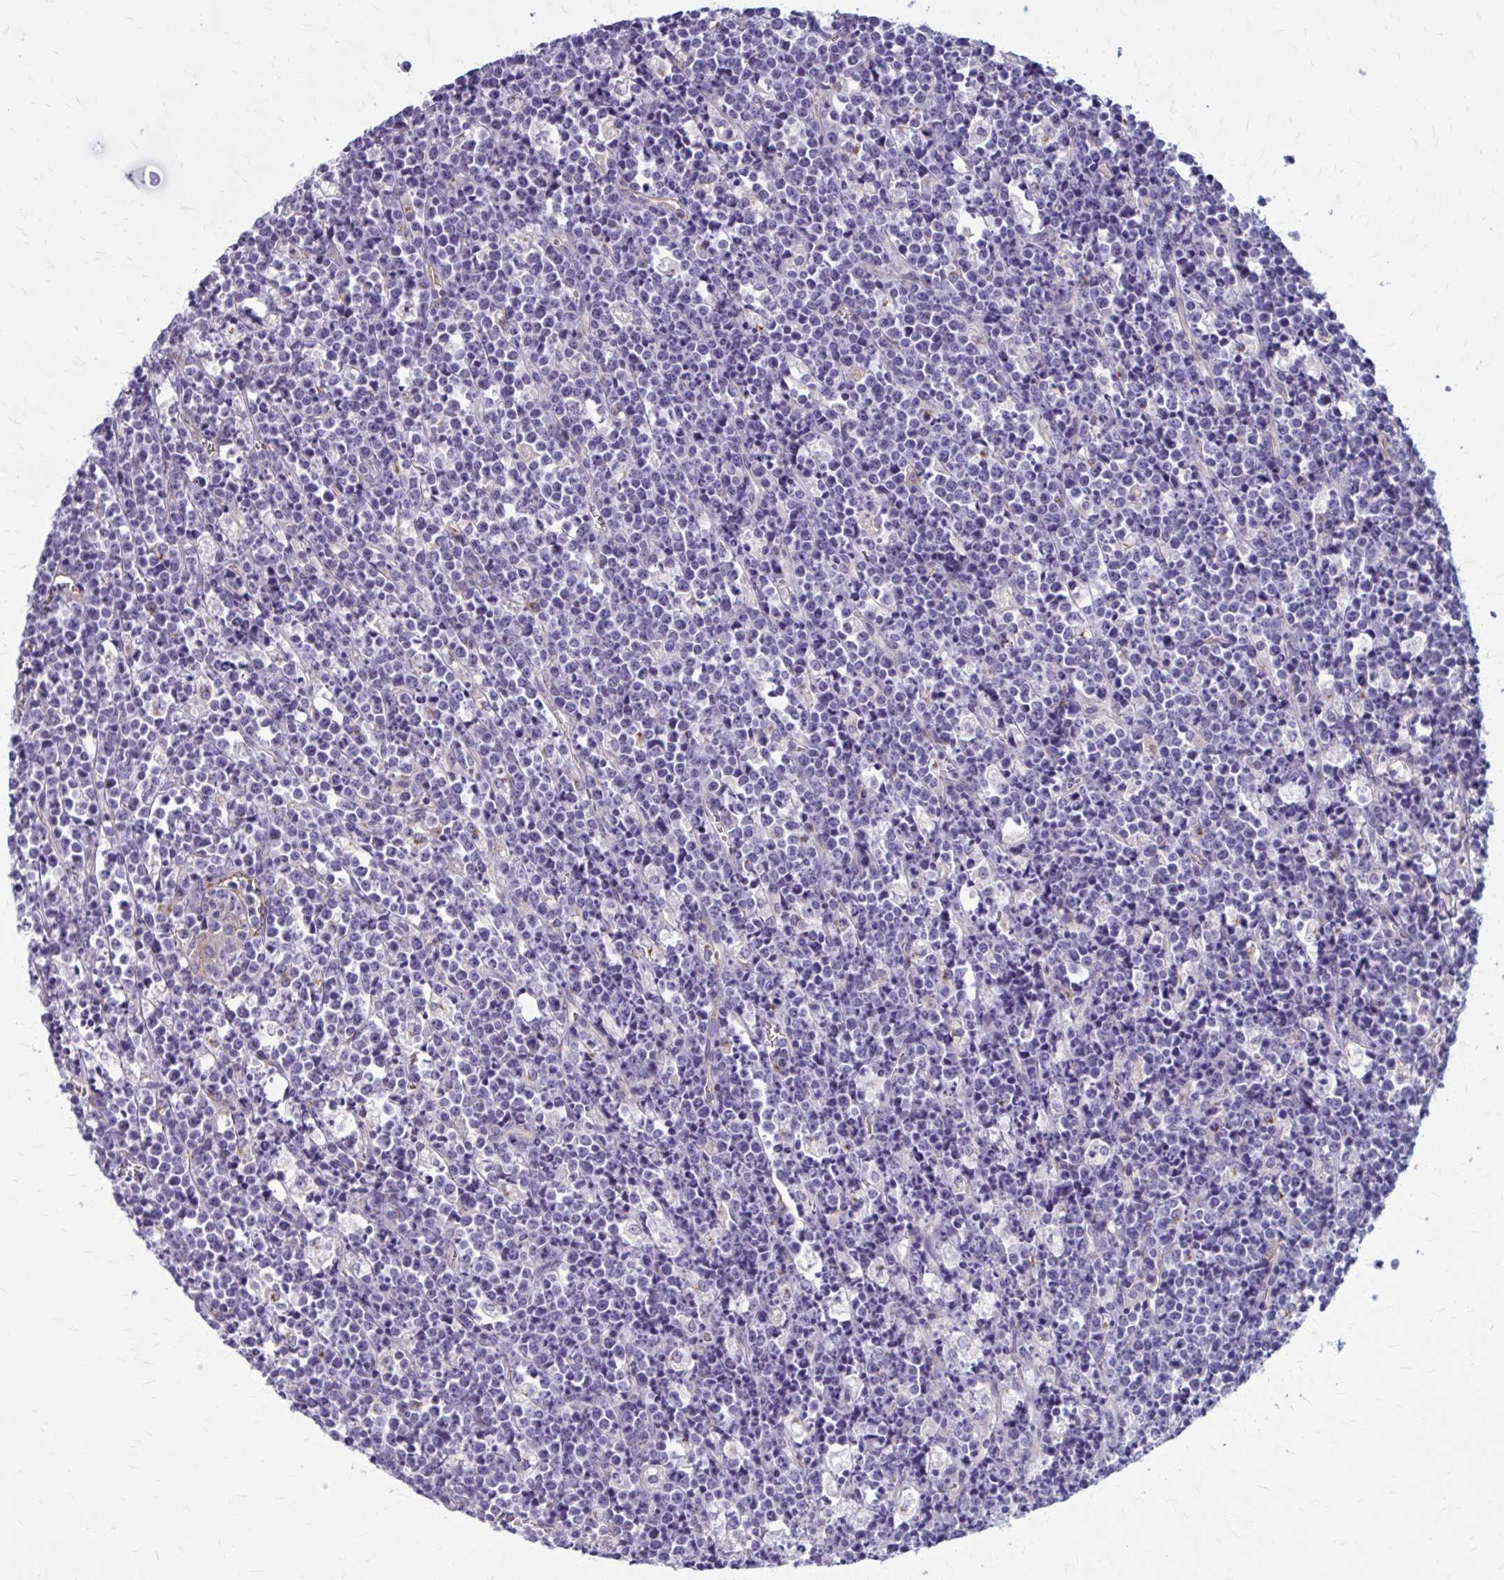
{"staining": {"intensity": "negative", "quantity": "none", "location": "none"}, "tissue": "lymphoma", "cell_type": "Tumor cells", "image_type": "cancer", "snomed": [{"axis": "morphology", "description": "Malignant lymphoma, non-Hodgkin's type, High grade"}, {"axis": "topography", "description": "Ovary"}], "caption": "Human high-grade malignant lymphoma, non-Hodgkin's type stained for a protein using immunohistochemistry (IHC) displays no expression in tumor cells.", "gene": "ZDHHC7", "patient": {"sex": "female", "age": 56}}